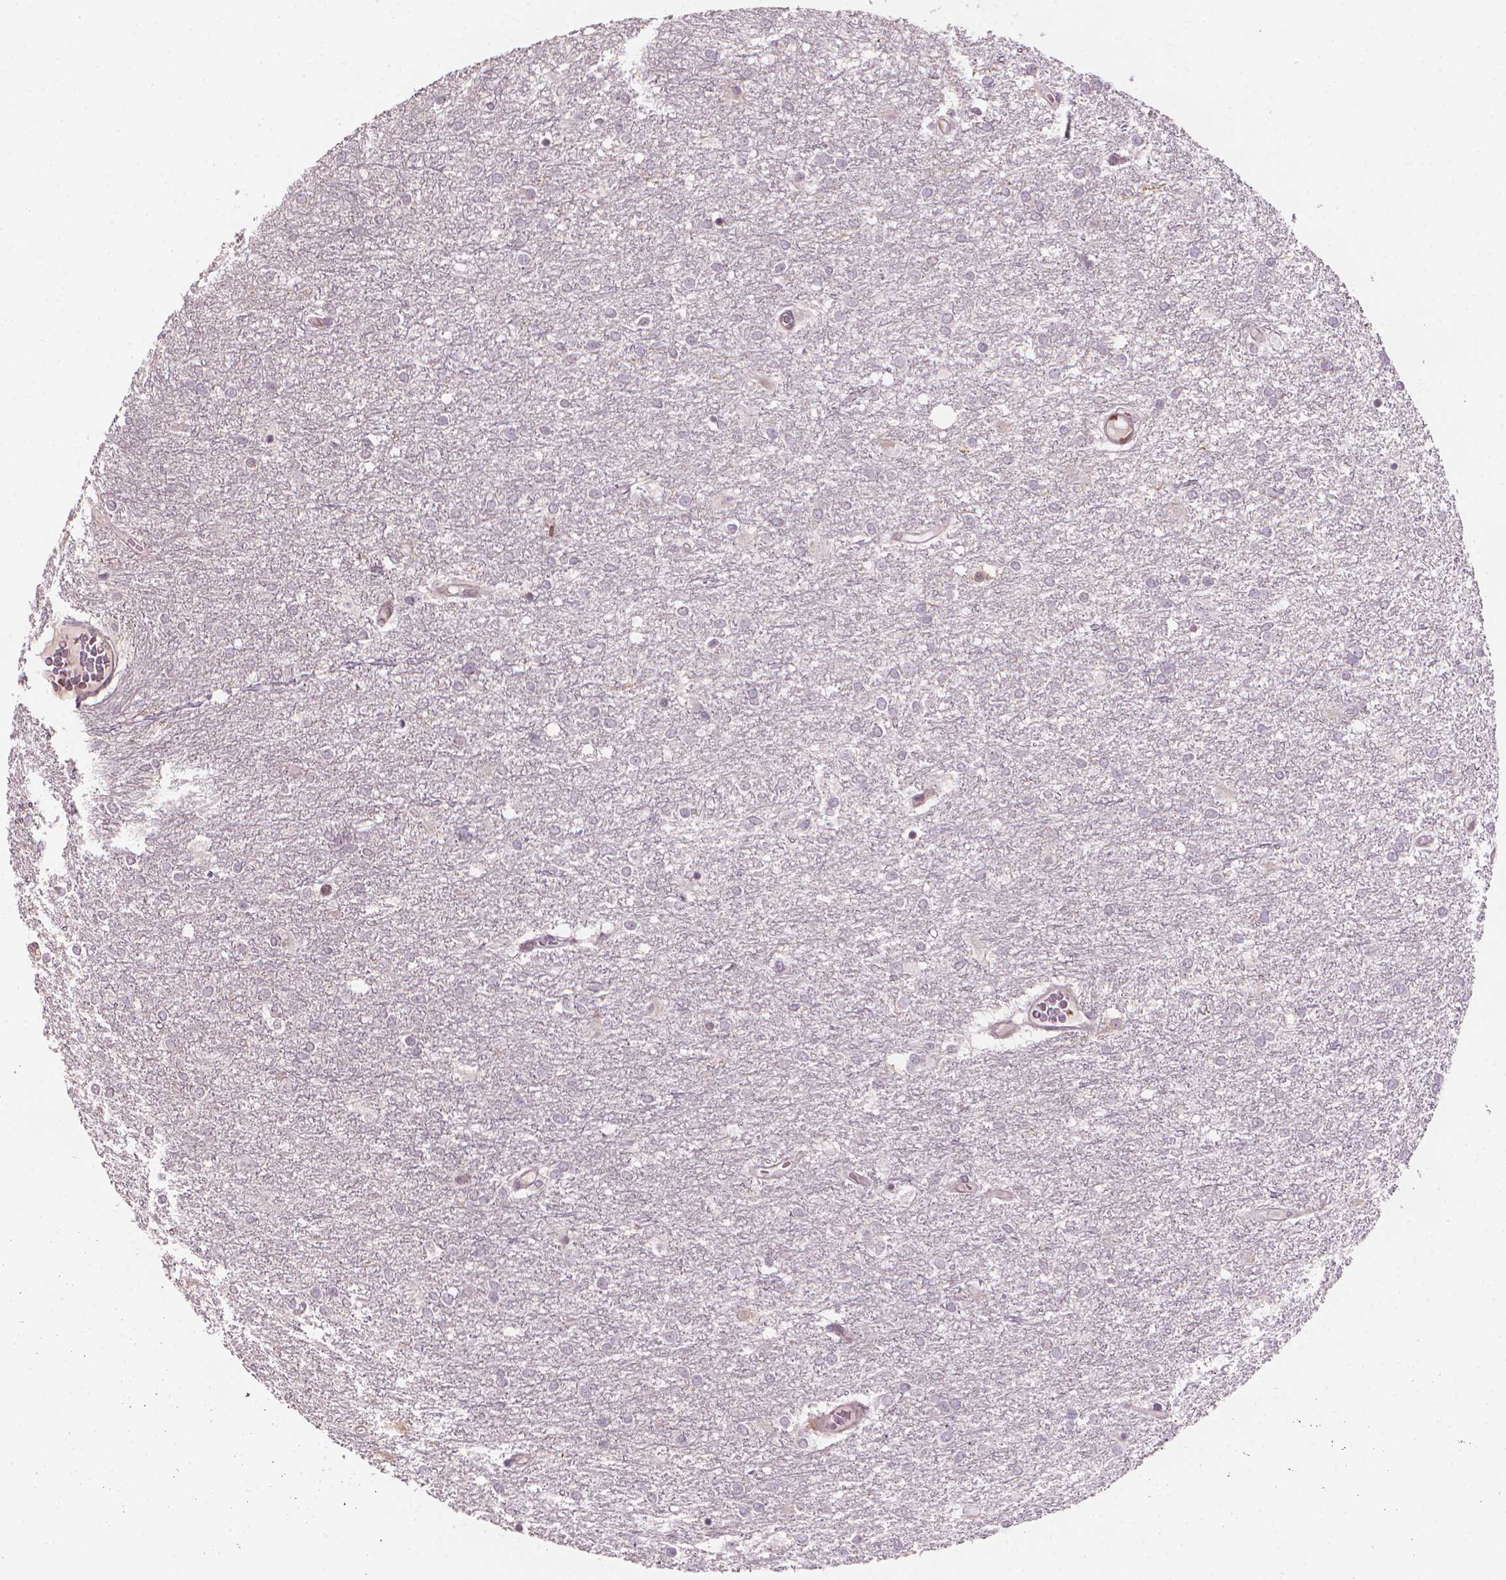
{"staining": {"intensity": "negative", "quantity": "none", "location": "none"}, "tissue": "glioma", "cell_type": "Tumor cells", "image_type": "cancer", "snomed": [{"axis": "morphology", "description": "Glioma, malignant, High grade"}, {"axis": "topography", "description": "Brain"}], "caption": "Human malignant glioma (high-grade) stained for a protein using IHC shows no staining in tumor cells.", "gene": "IFFO1", "patient": {"sex": "female", "age": 61}}